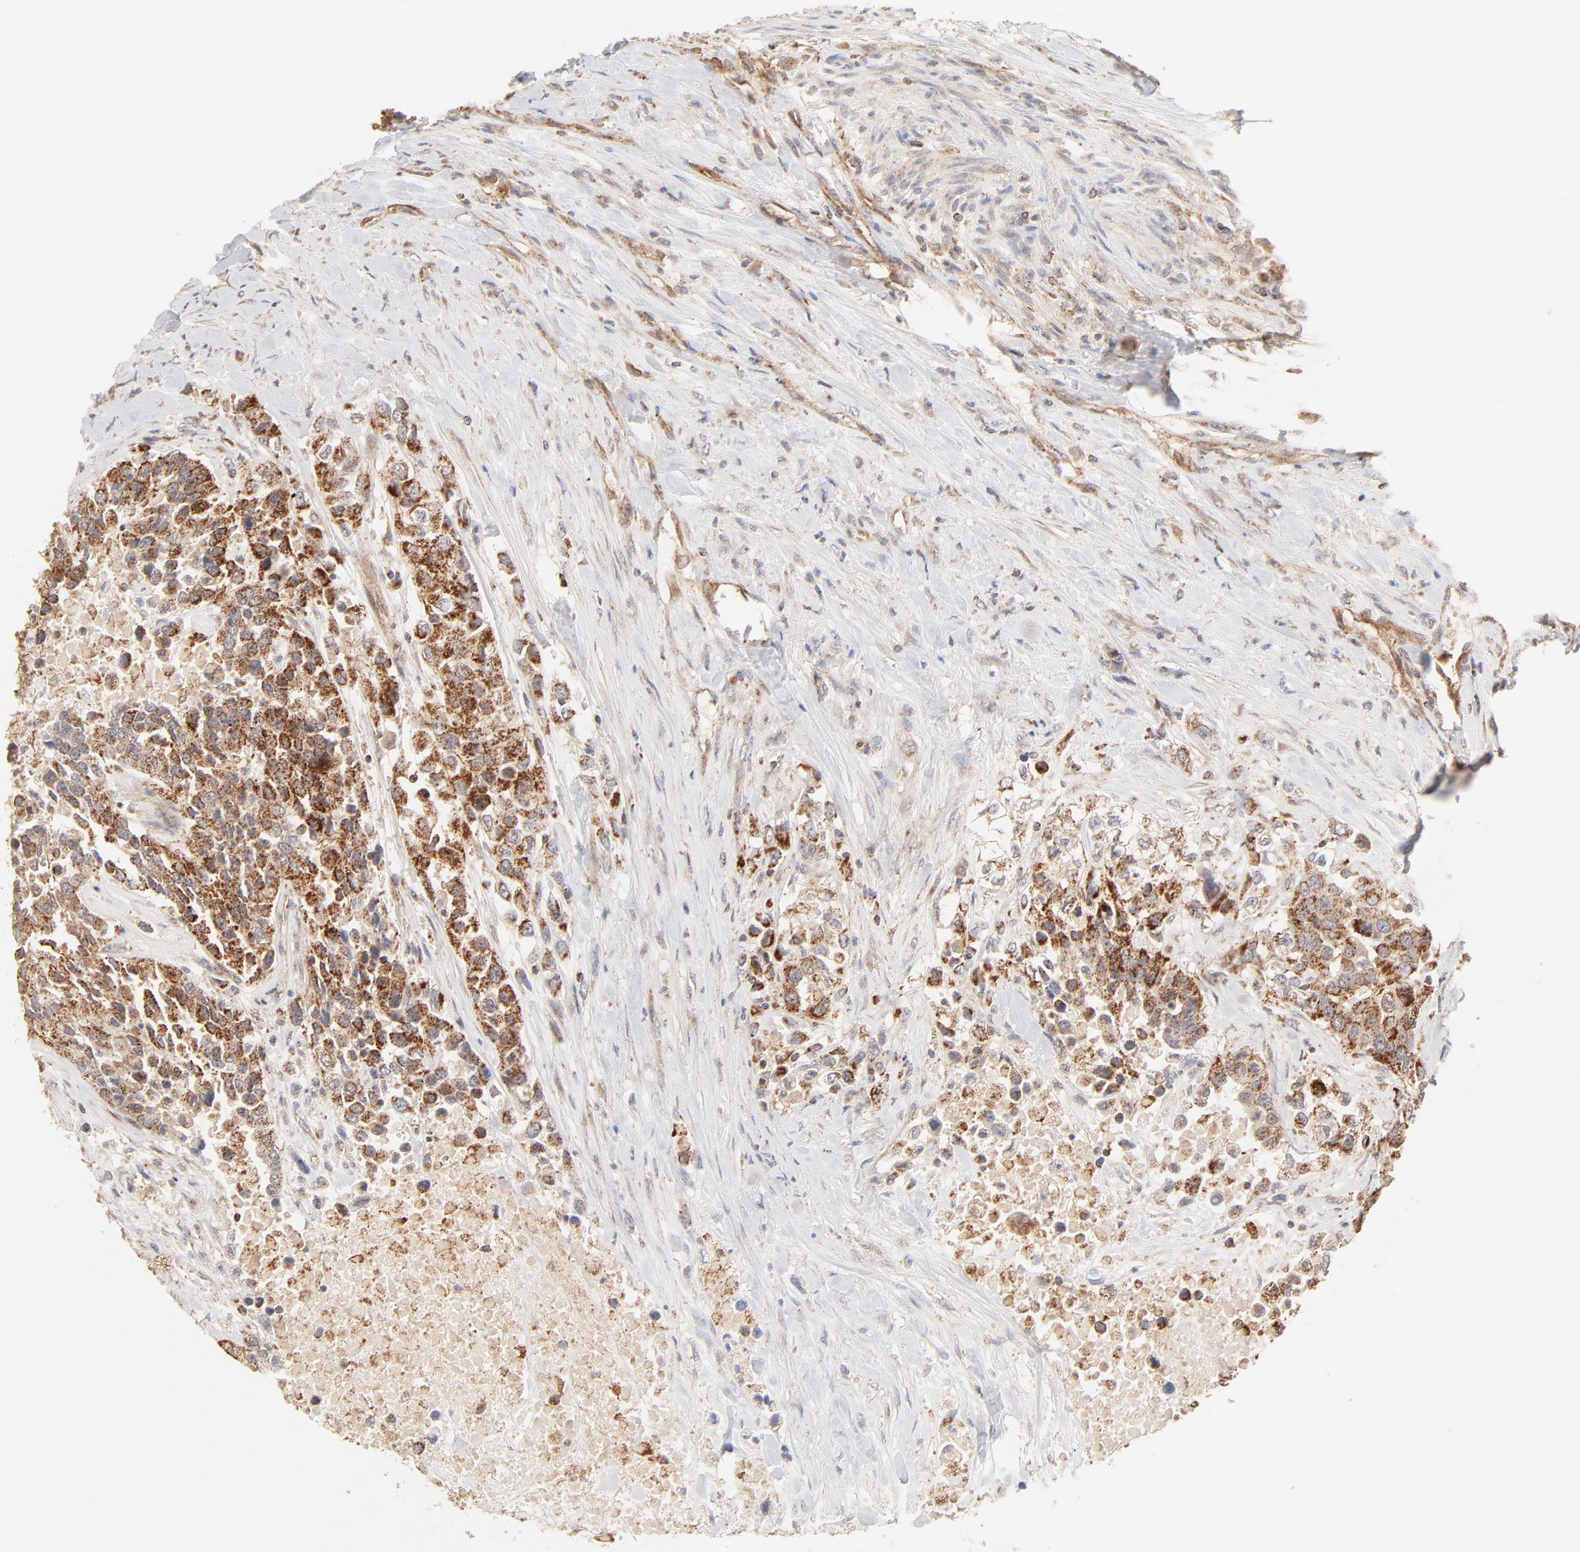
{"staining": {"intensity": "strong", "quantity": ">75%", "location": "cytoplasmic/membranous"}, "tissue": "urothelial cancer", "cell_type": "Tumor cells", "image_type": "cancer", "snomed": [{"axis": "morphology", "description": "Urothelial carcinoma, High grade"}, {"axis": "topography", "description": "Urinary bladder"}], "caption": "A high amount of strong cytoplasmic/membranous staining is identified in approximately >75% of tumor cells in urothelial cancer tissue. (Stains: DAB in brown, nuclei in blue, Microscopy: brightfield microscopy at high magnification).", "gene": "CSPG4", "patient": {"sex": "female", "age": 80}}